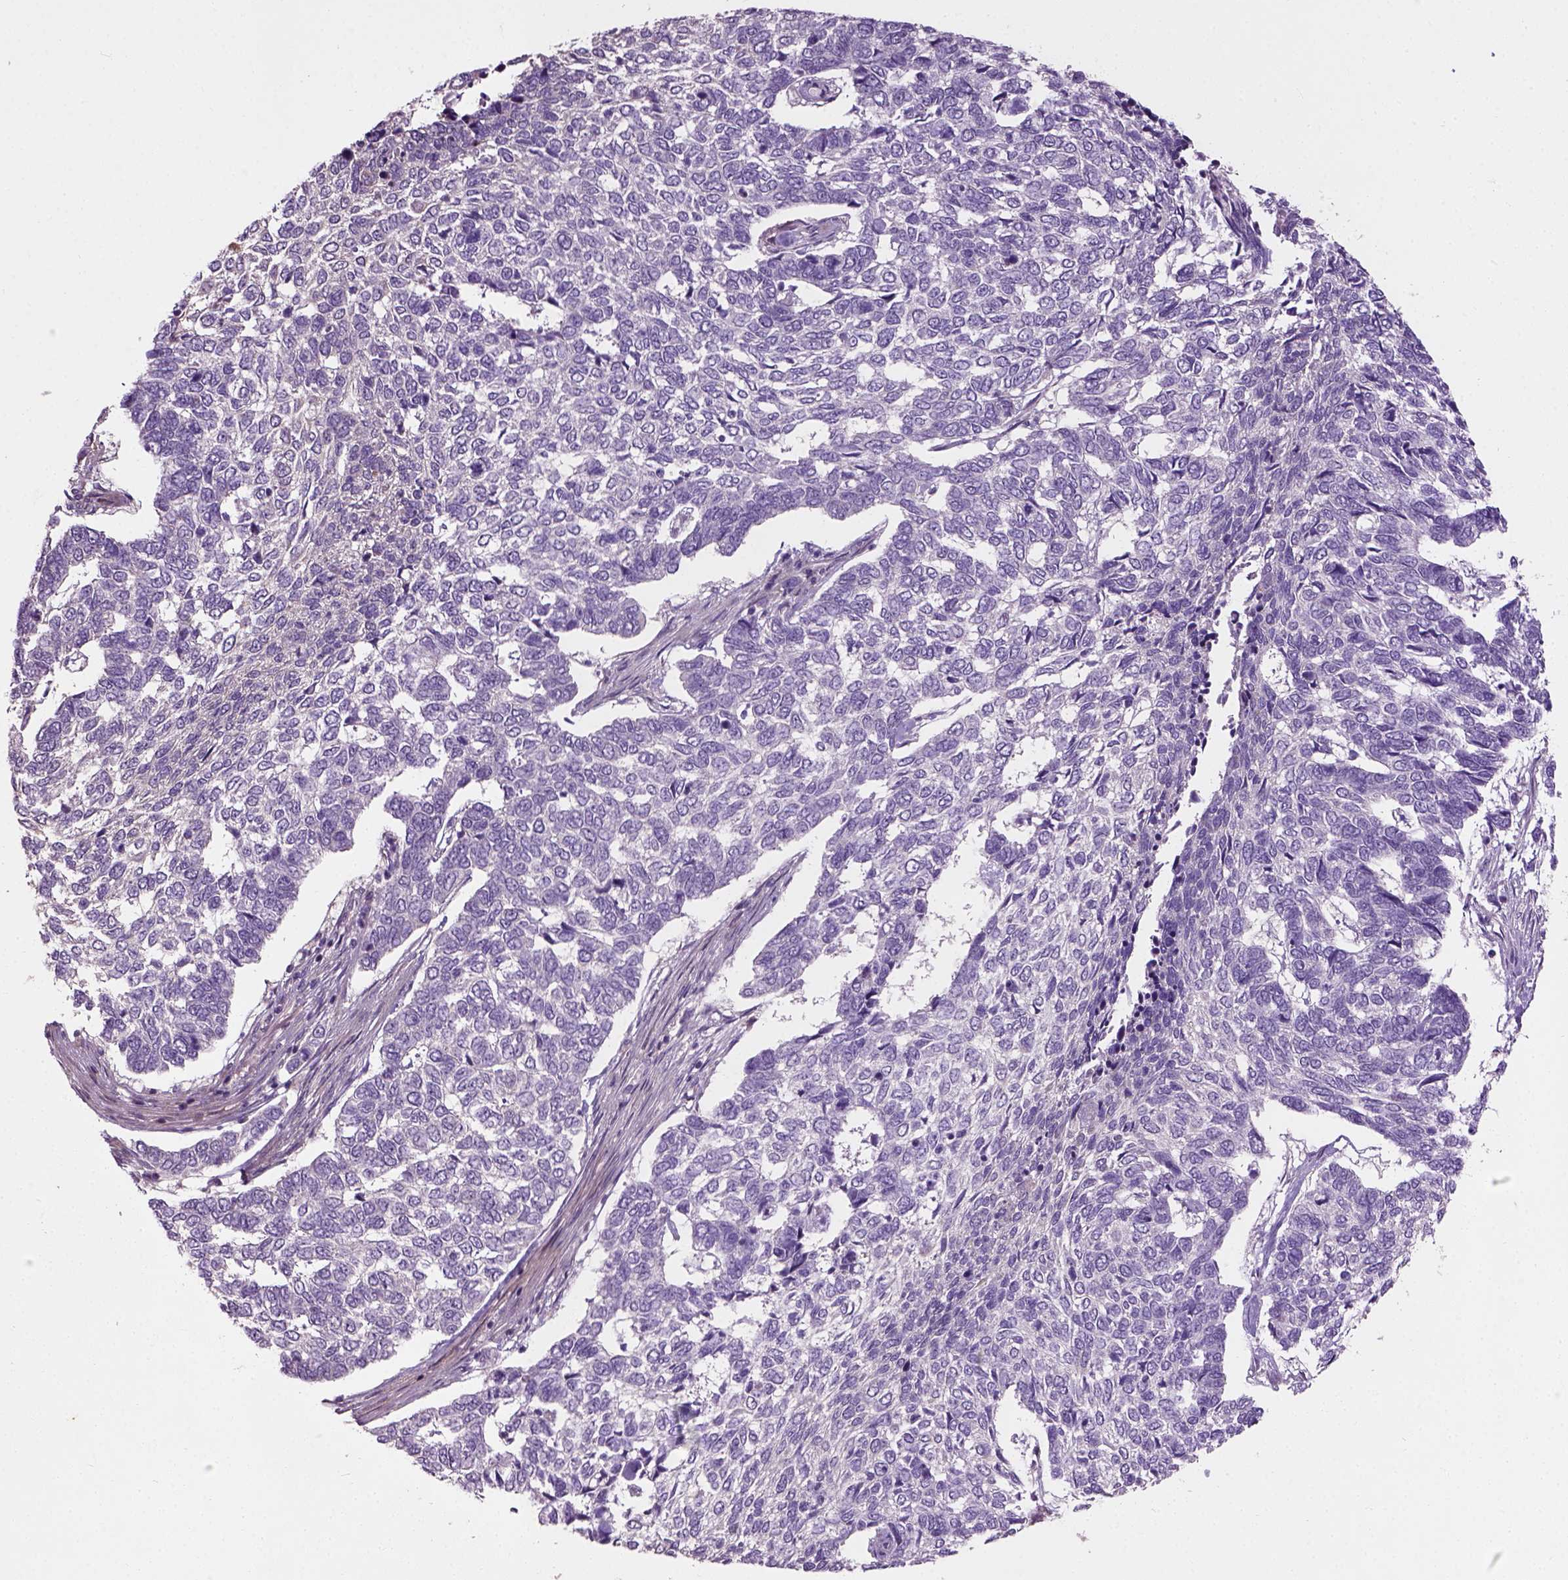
{"staining": {"intensity": "negative", "quantity": "none", "location": "none"}, "tissue": "skin cancer", "cell_type": "Tumor cells", "image_type": "cancer", "snomed": [{"axis": "morphology", "description": "Basal cell carcinoma"}, {"axis": "topography", "description": "Skin"}], "caption": "Tumor cells are negative for brown protein staining in skin cancer.", "gene": "PKP3", "patient": {"sex": "female", "age": 65}}